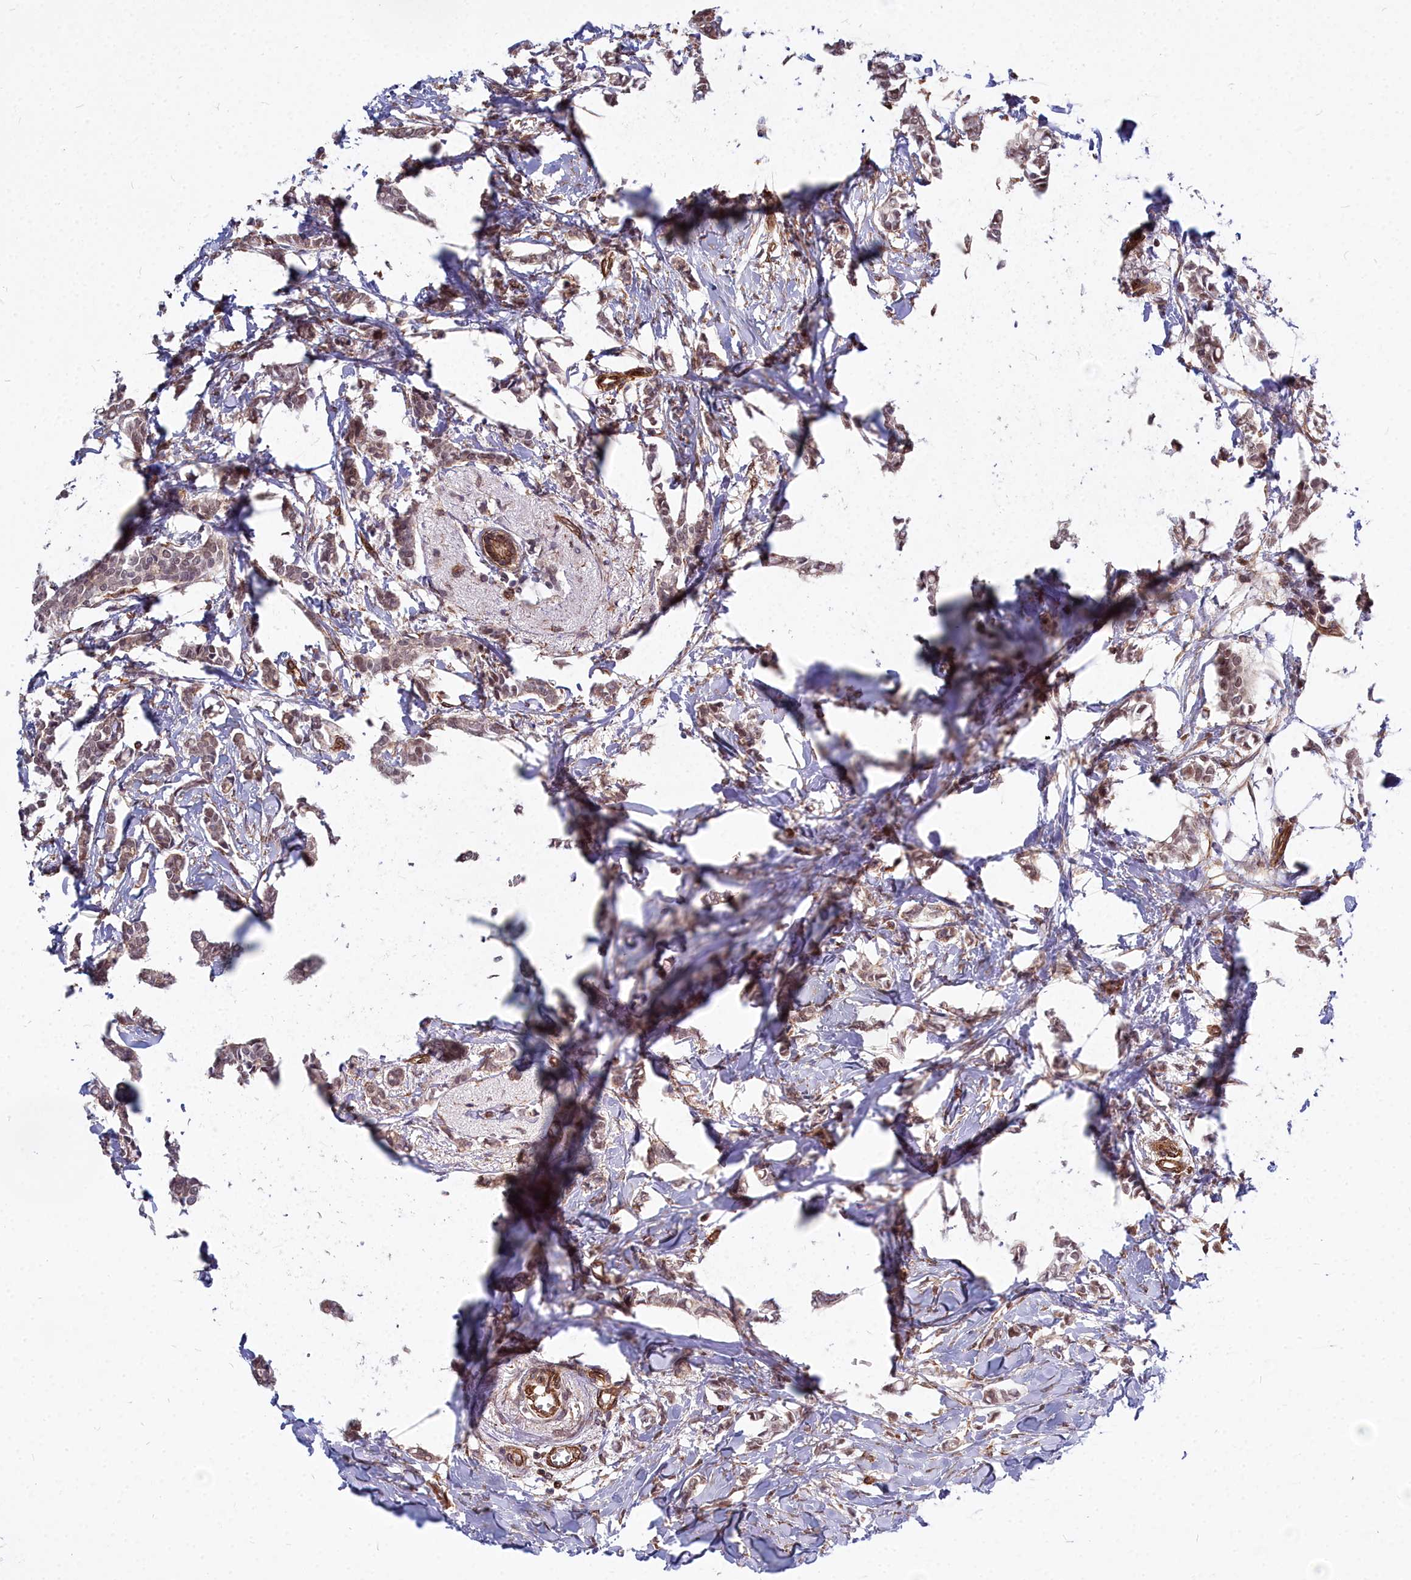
{"staining": {"intensity": "weak", "quantity": "25%-75%", "location": "nuclear"}, "tissue": "breast cancer", "cell_type": "Tumor cells", "image_type": "cancer", "snomed": [{"axis": "morphology", "description": "Duct carcinoma"}, {"axis": "topography", "description": "Breast"}], "caption": "Tumor cells display weak nuclear staining in about 25%-75% of cells in breast intraductal carcinoma.", "gene": "YJU2", "patient": {"sex": "female", "age": 41}}